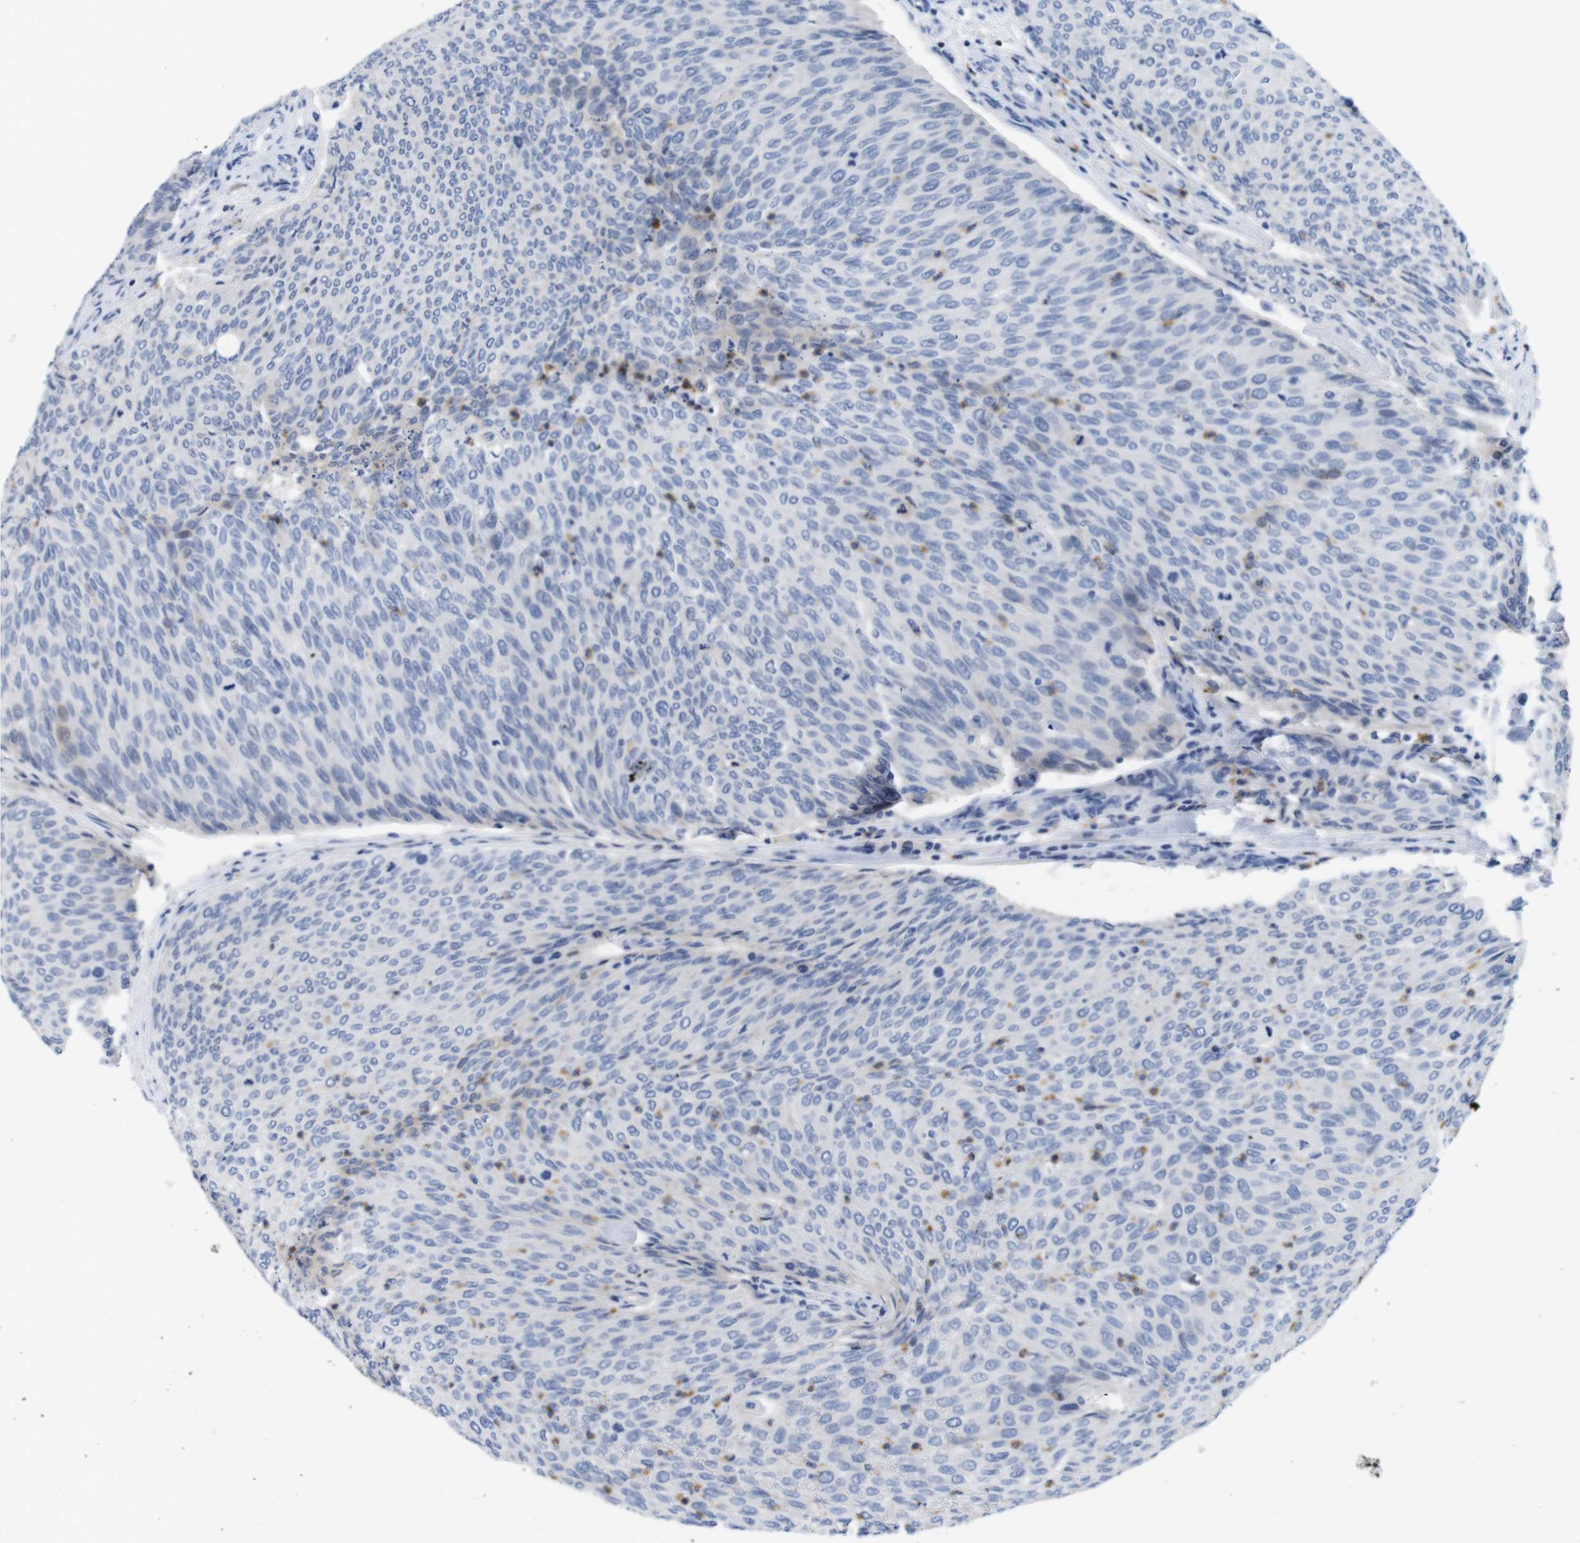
{"staining": {"intensity": "negative", "quantity": "none", "location": "none"}, "tissue": "urothelial cancer", "cell_type": "Tumor cells", "image_type": "cancer", "snomed": [{"axis": "morphology", "description": "Urothelial carcinoma, Low grade"}, {"axis": "topography", "description": "Urinary bladder"}], "caption": "Immunohistochemistry (IHC) of human urothelial cancer exhibits no staining in tumor cells.", "gene": "C1RL", "patient": {"sex": "female", "age": 79}}